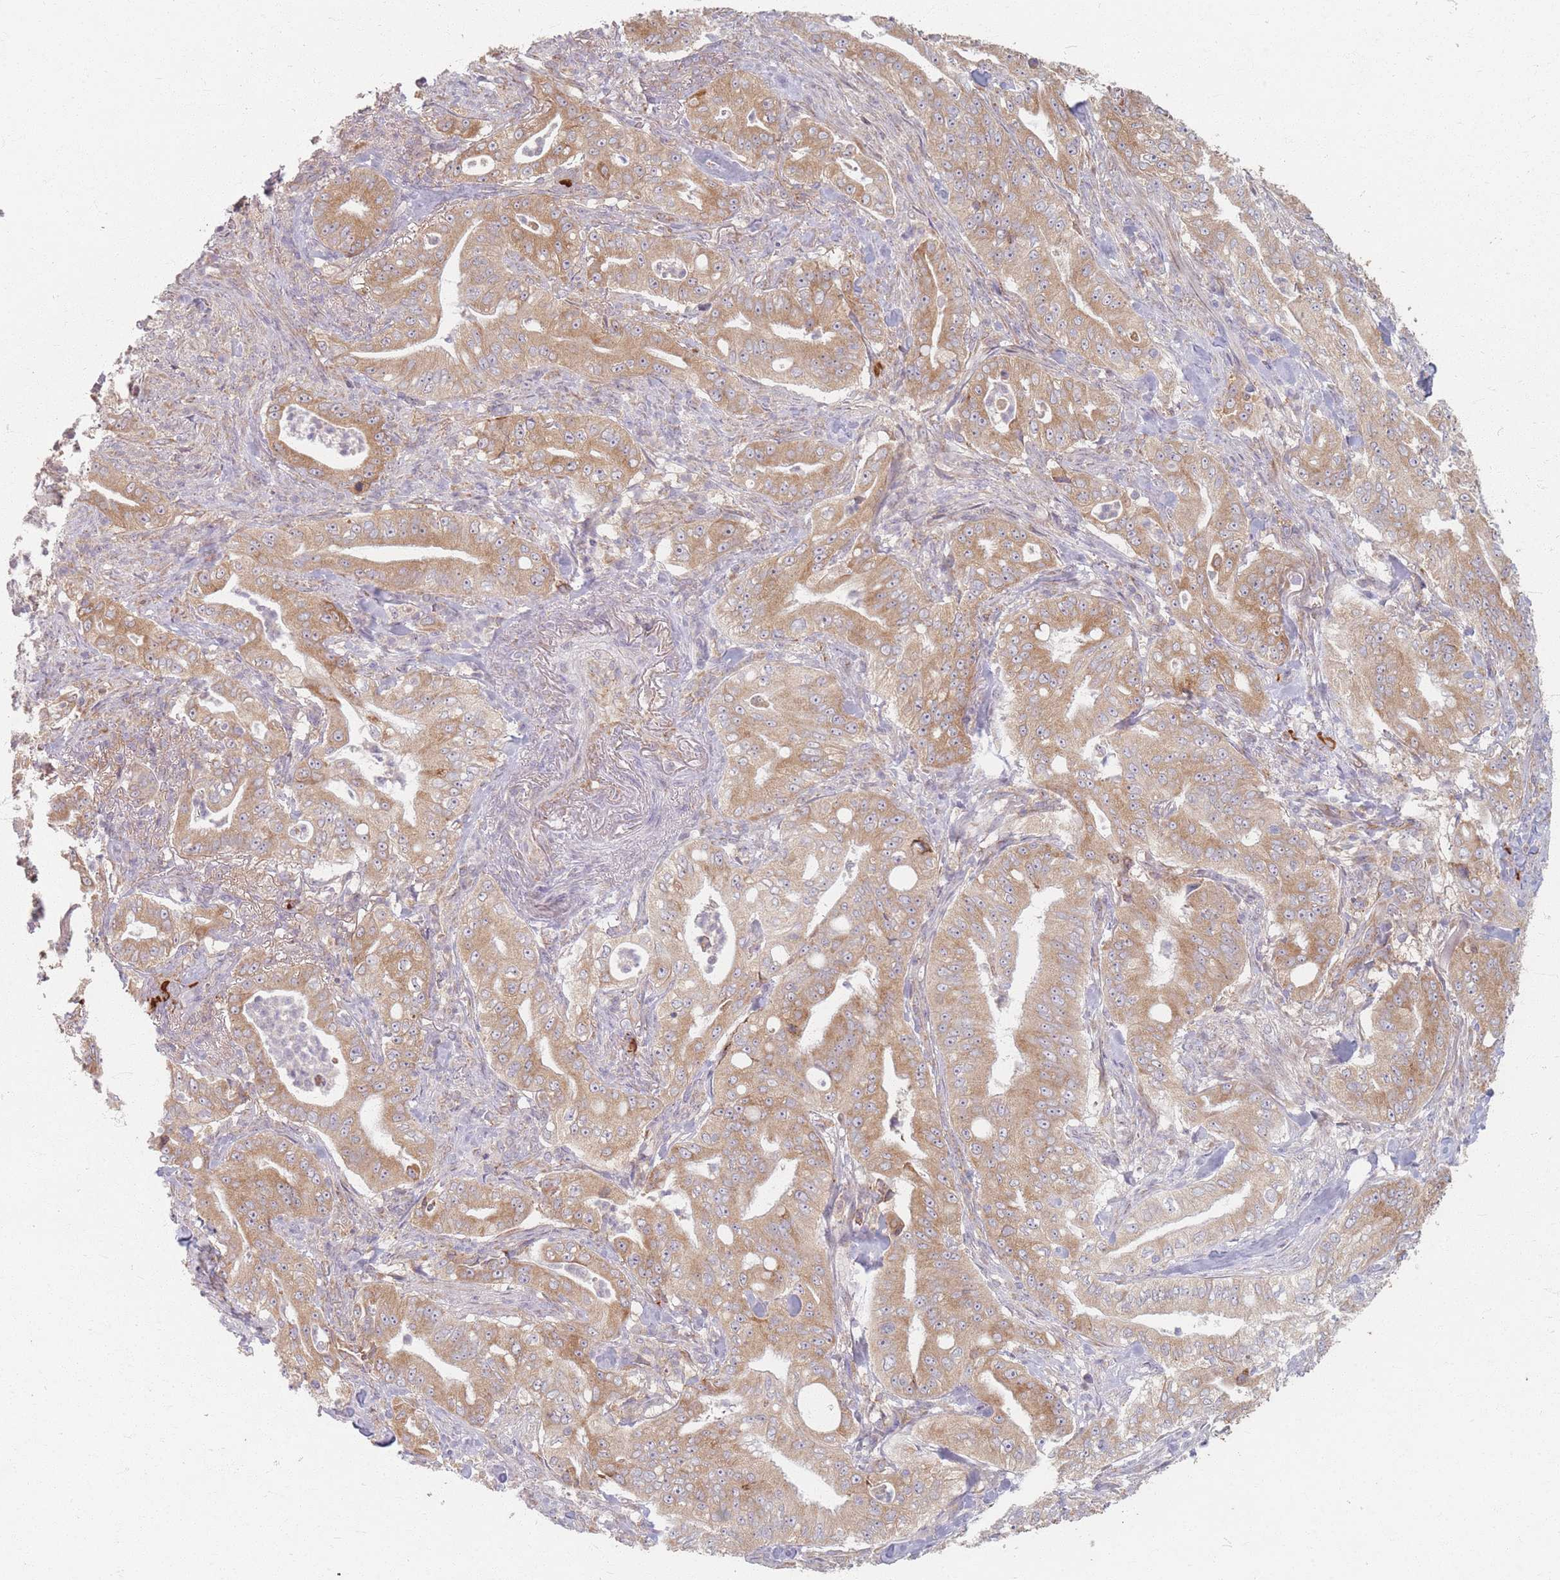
{"staining": {"intensity": "moderate", "quantity": ">75%", "location": "cytoplasmic/membranous"}, "tissue": "pancreatic cancer", "cell_type": "Tumor cells", "image_type": "cancer", "snomed": [{"axis": "morphology", "description": "Adenocarcinoma, NOS"}, {"axis": "topography", "description": "Pancreas"}], "caption": "Immunohistochemistry staining of adenocarcinoma (pancreatic), which exhibits medium levels of moderate cytoplasmic/membranous positivity in approximately >75% of tumor cells indicating moderate cytoplasmic/membranous protein staining. The staining was performed using DAB (3,3'-diaminobenzidine) (brown) for protein detection and nuclei were counterstained in hematoxylin (blue).", "gene": "SMIM14", "patient": {"sex": "male", "age": 71}}